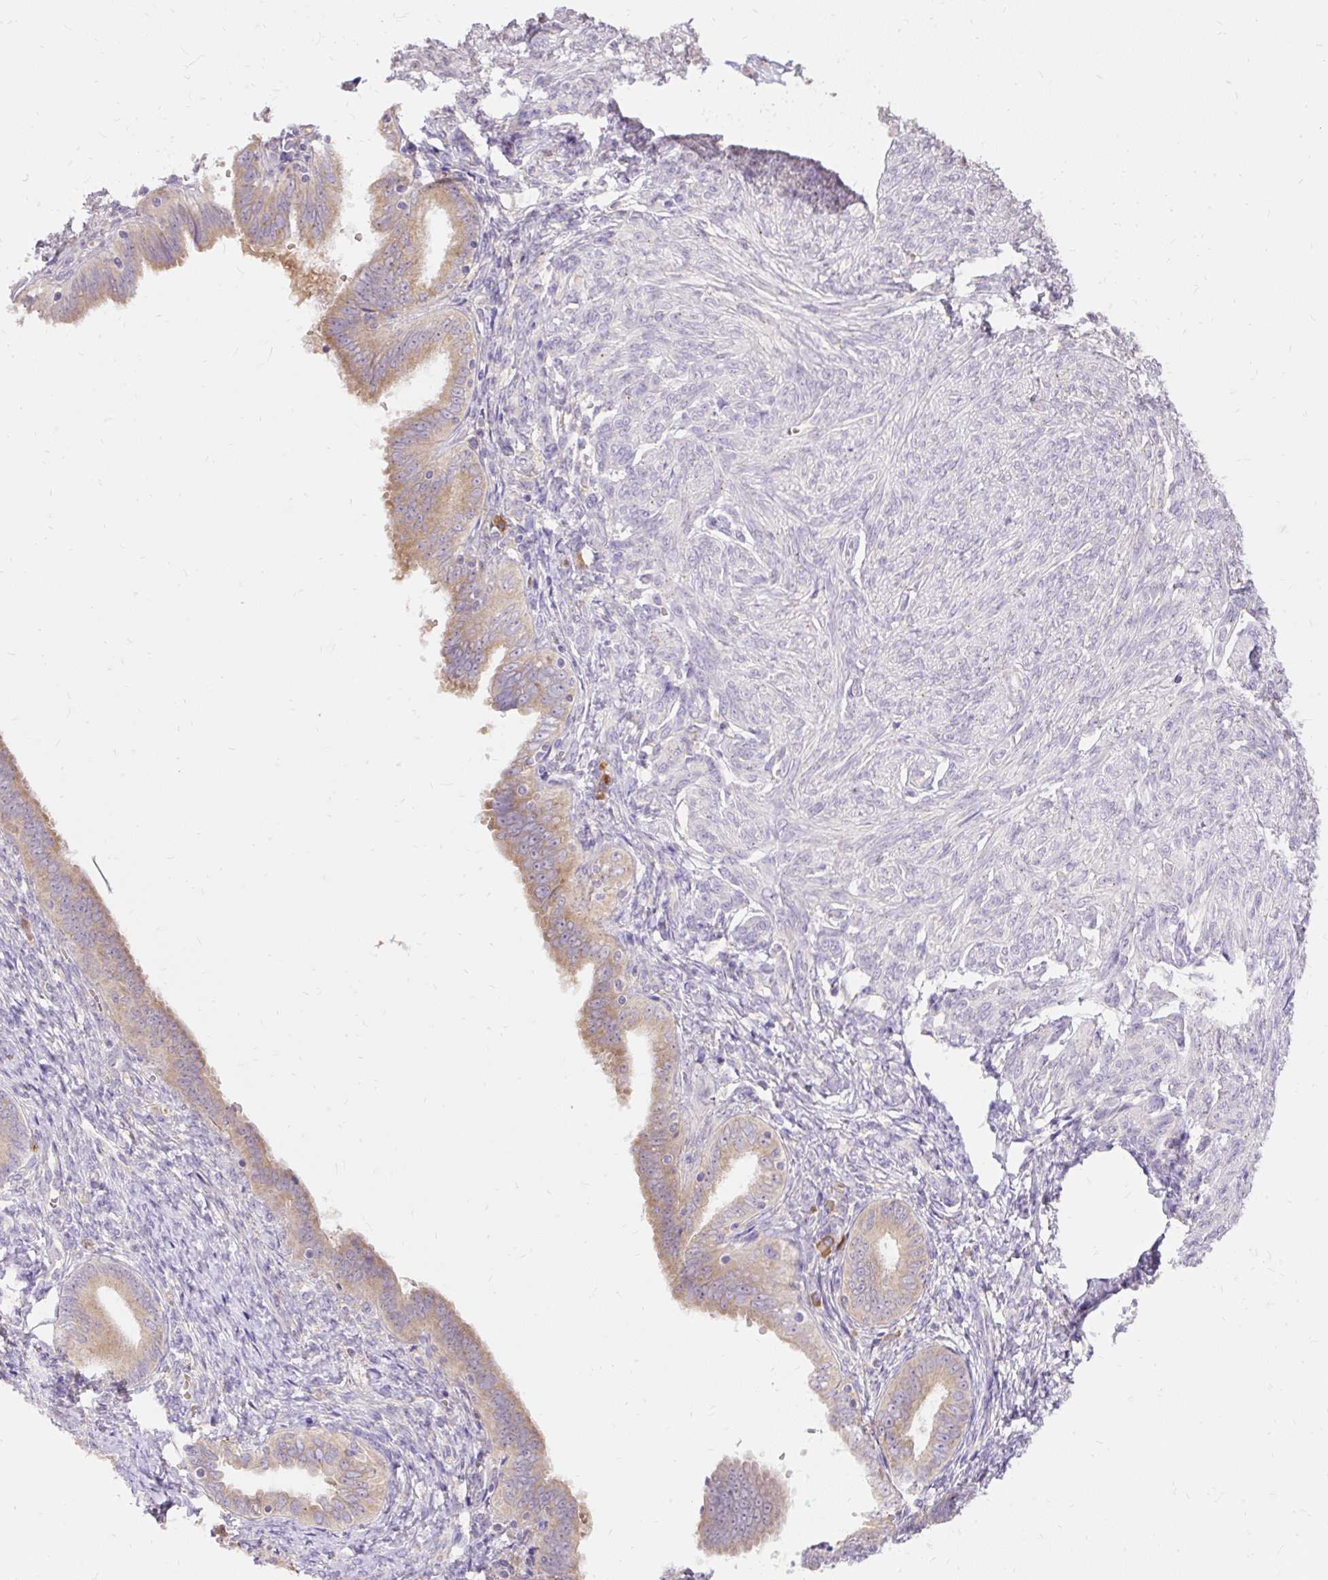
{"staining": {"intensity": "weak", "quantity": ">75%", "location": "cytoplasmic/membranous"}, "tissue": "endometrial cancer", "cell_type": "Tumor cells", "image_type": "cancer", "snomed": [{"axis": "morphology", "description": "Adenocarcinoma, NOS"}, {"axis": "topography", "description": "Endometrium"}], "caption": "Adenocarcinoma (endometrial) stained for a protein (brown) shows weak cytoplasmic/membranous positive positivity in about >75% of tumor cells.", "gene": "SEC63", "patient": {"sex": "female", "age": 87}}